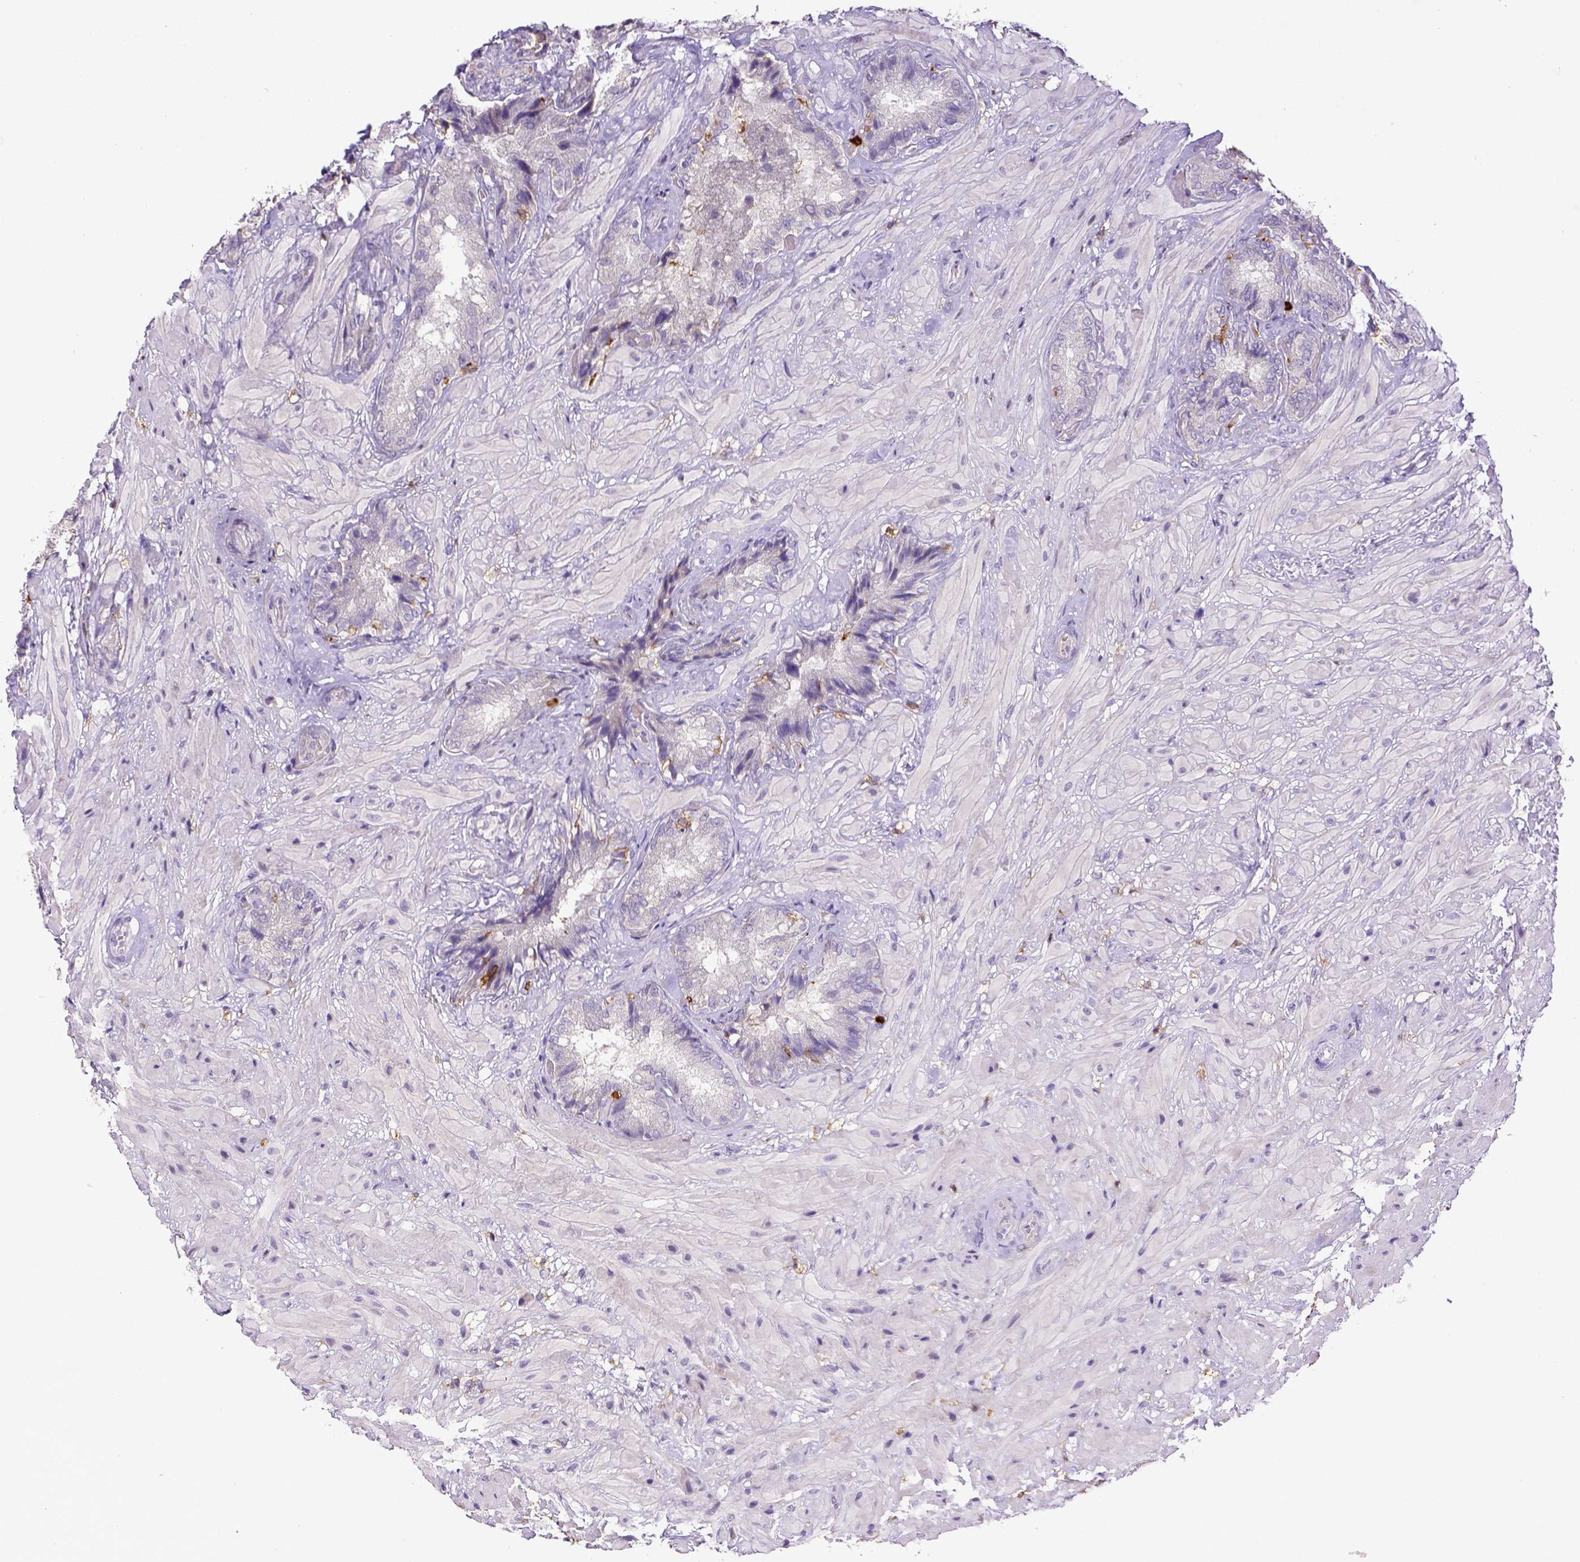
{"staining": {"intensity": "negative", "quantity": "none", "location": "none"}, "tissue": "seminal vesicle", "cell_type": "Glandular cells", "image_type": "normal", "snomed": [{"axis": "morphology", "description": "Normal tissue, NOS"}, {"axis": "topography", "description": "Seminal veicle"}], "caption": "Immunohistochemistry micrograph of unremarkable human seminal vesicle stained for a protein (brown), which displays no staining in glandular cells. (DAB (3,3'-diaminobenzidine) IHC, high magnification).", "gene": "ITGAM", "patient": {"sex": "male", "age": 57}}